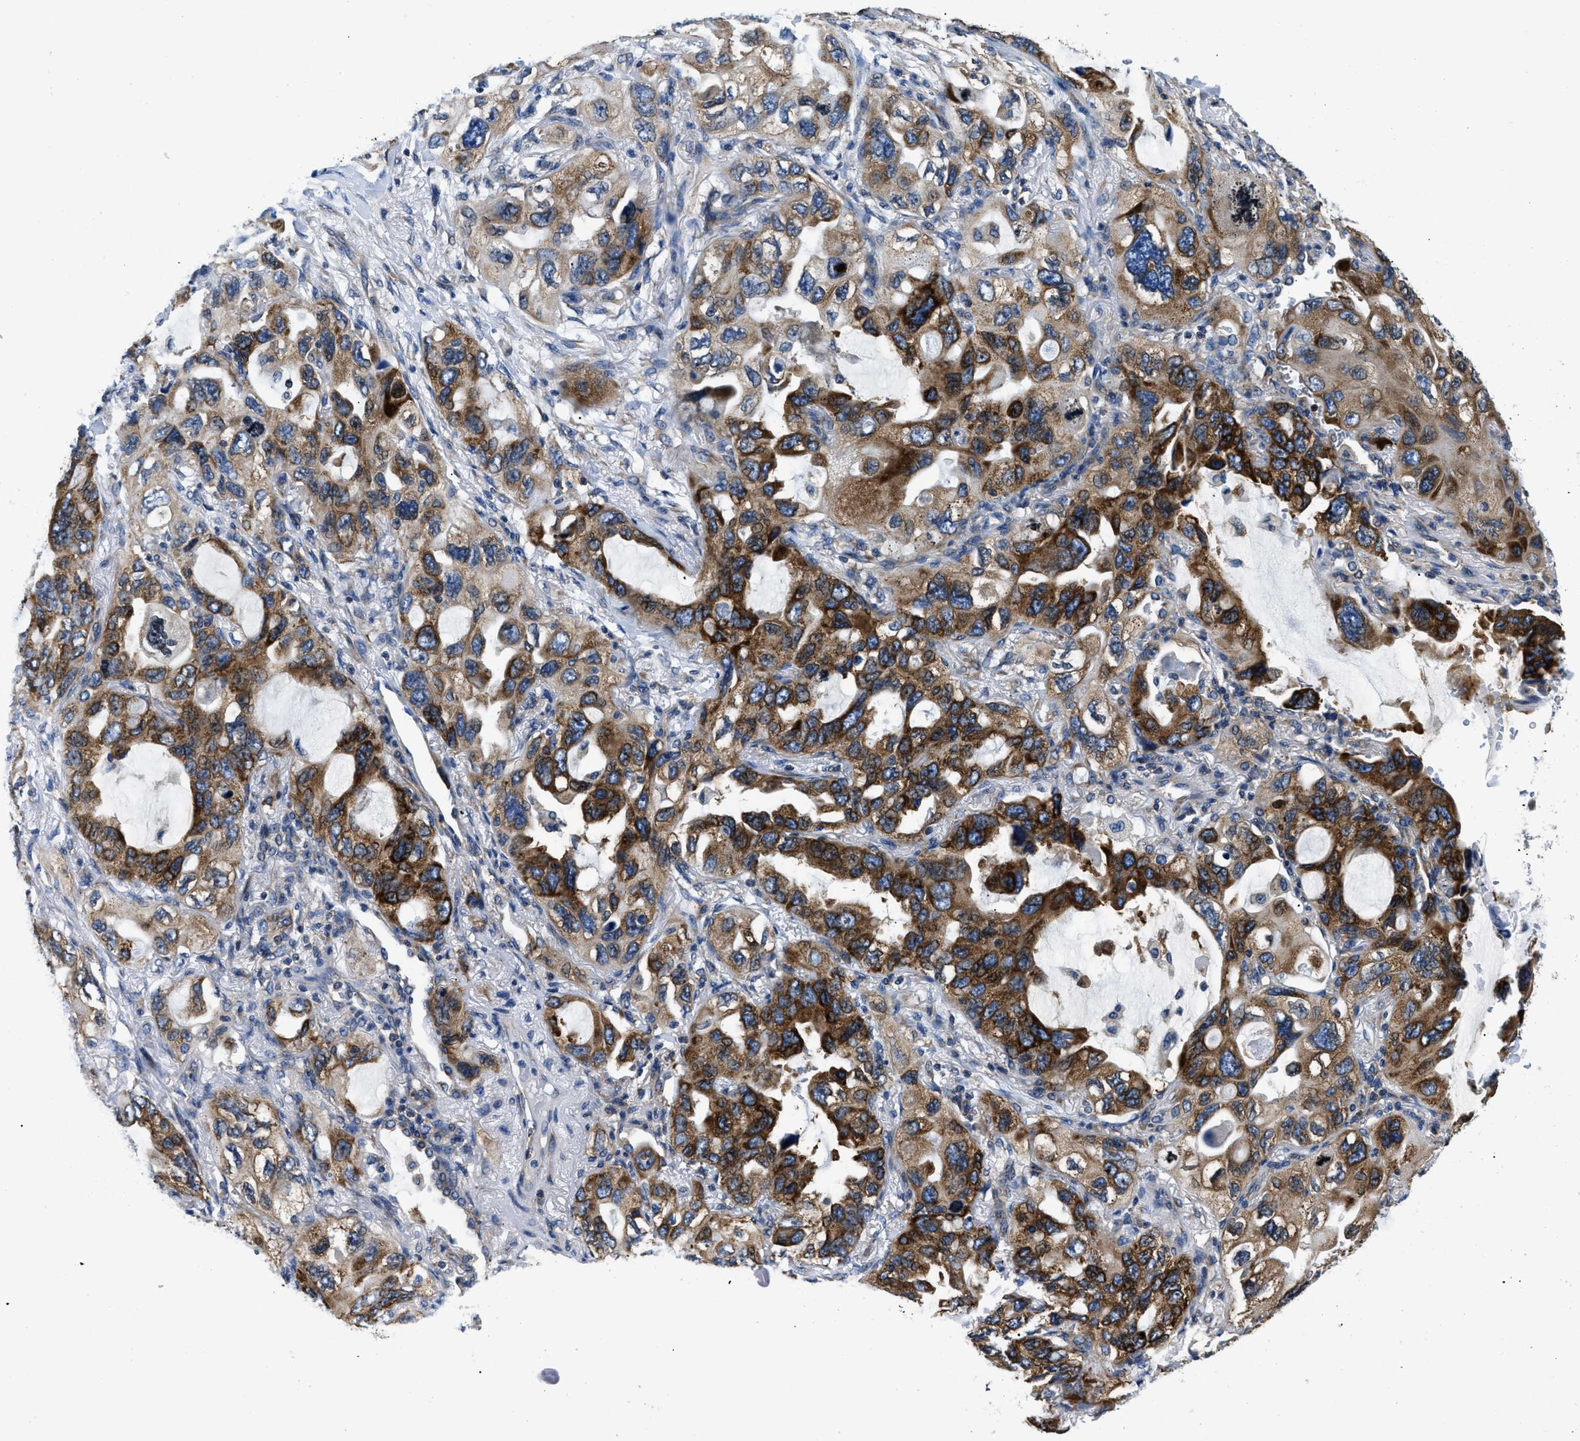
{"staining": {"intensity": "strong", "quantity": "25%-75%", "location": "cytoplasmic/membranous"}, "tissue": "lung cancer", "cell_type": "Tumor cells", "image_type": "cancer", "snomed": [{"axis": "morphology", "description": "Squamous cell carcinoma, NOS"}, {"axis": "topography", "description": "Lung"}], "caption": "High-magnification brightfield microscopy of squamous cell carcinoma (lung) stained with DAB (3,3'-diaminobenzidine) (brown) and counterstained with hematoxylin (blue). tumor cells exhibit strong cytoplasmic/membranous staining is present in approximately25%-75% of cells.", "gene": "ABCF1", "patient": {"sex": "female", "age": 73}}